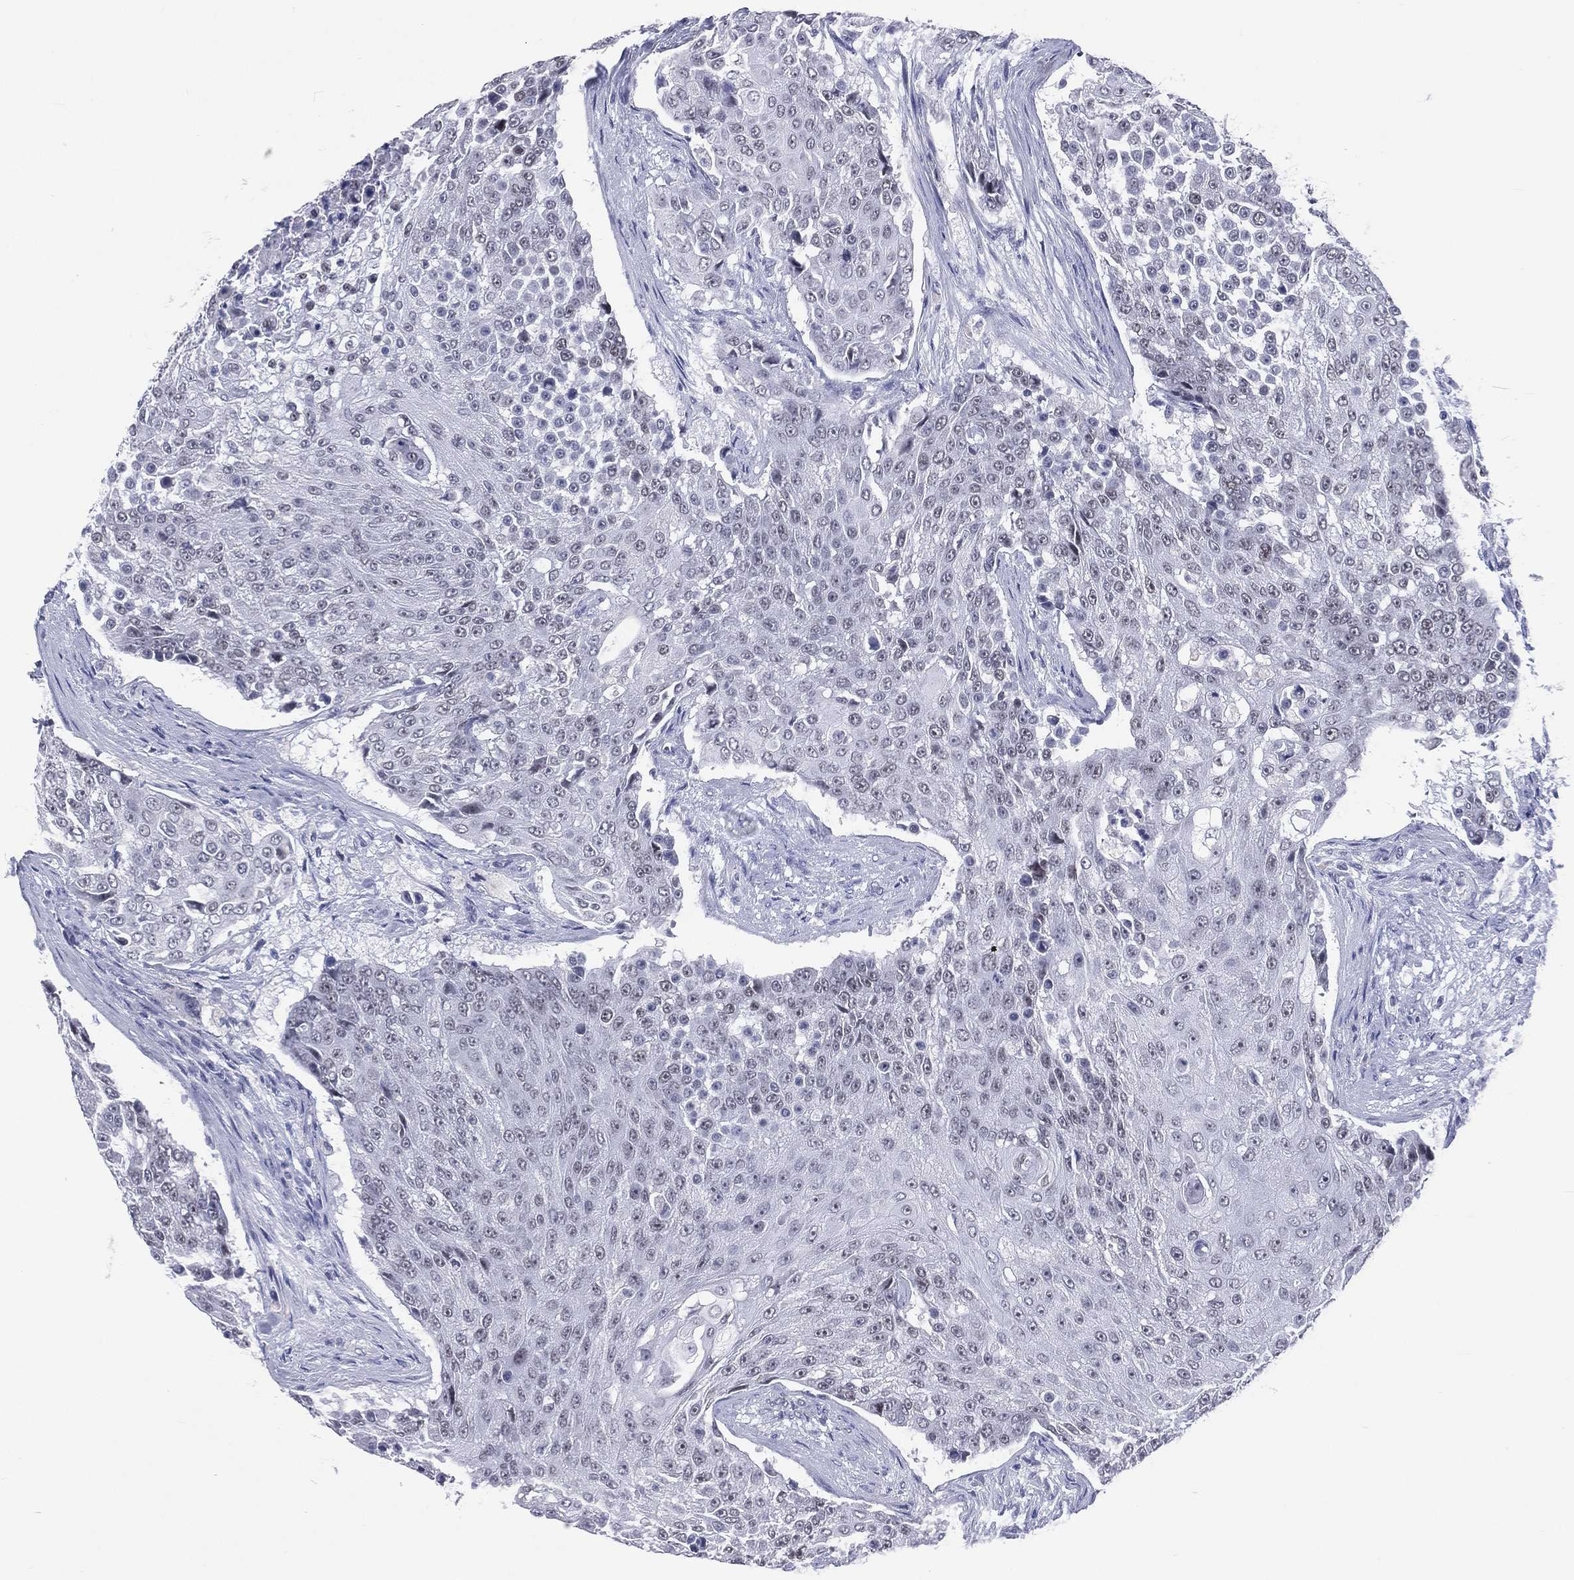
{"staining": {"intensity": "negative", "quantity": "none", "location": "none"}, "tissue": "urothelial cancer", "cell_type": "Tumor cells", "image_type": "cancer", "snomed": [{"axis": "morphology", "description": "Urothelial carcinoma, High grade"}, {"axis": "topography", "description": "Urinary bladder"}], "caption": "The immunohistochemistry histopathology image has no significant positivity in tumor cells of urothelial carcinoma (high-grade) tissue.", "gene": "SSX1", "patient": {"sex": "female", "age": 63}}